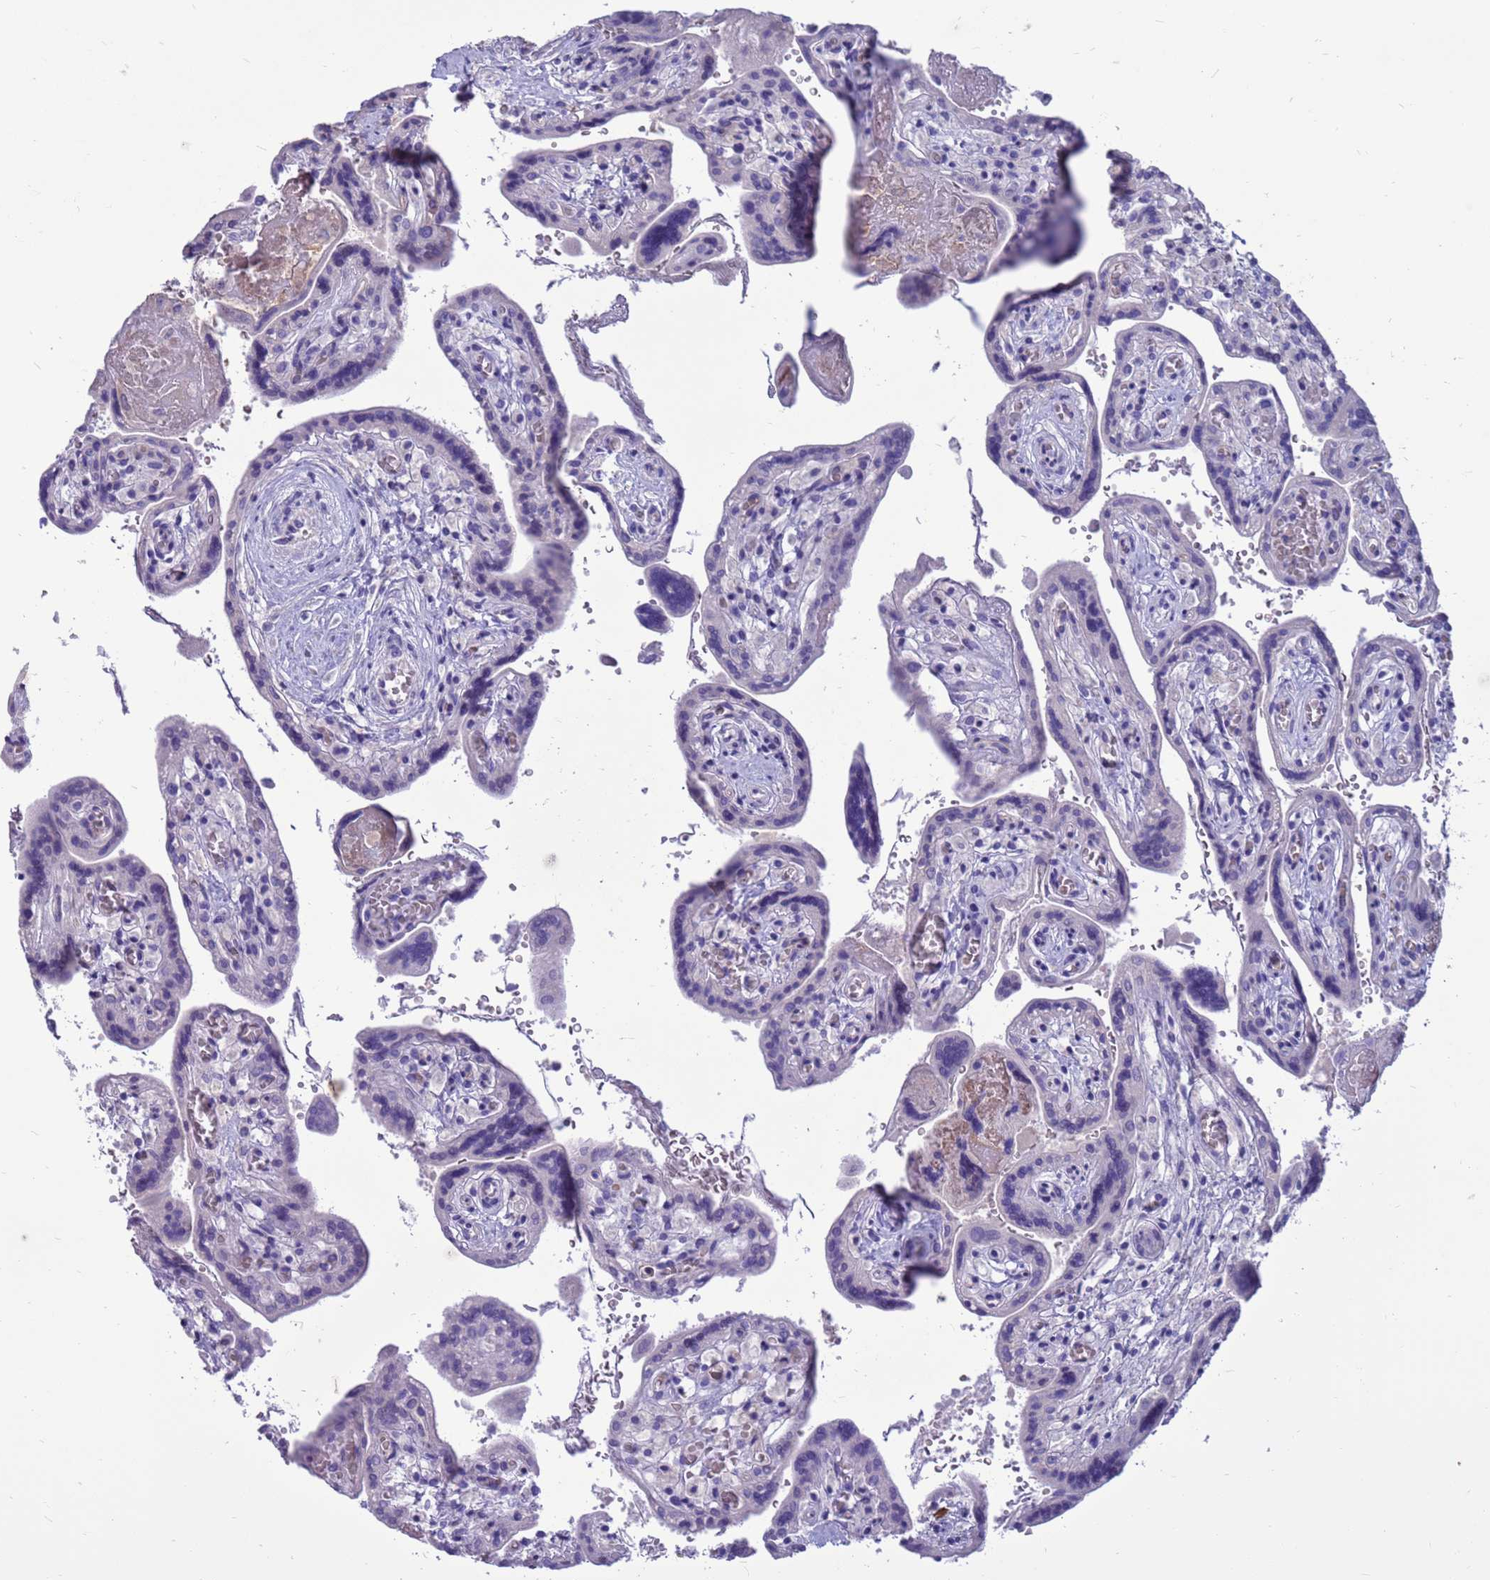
{"staining": {"intensity": "negative", "quantity": "none", "location": "none"}, "tissue": "placenta", "cell_type": "Trophoblastic cells", "image_type": "normal", "snomed": [{"axis": "morphology", "description": "Normal tissue, NOS"}, {"axis": "topography", "description": "Placenta"}], "caption": "Immunohistochemical staining of unremarkable human placenta exhibits no significant staining in trophoblastic cells. (Brightfield microscopy of DAB (3,3'-diaminobenzidine) IHC at high magnification).", "gene": "PDE10A", "patient": {"sex": "female", "age": 37}}